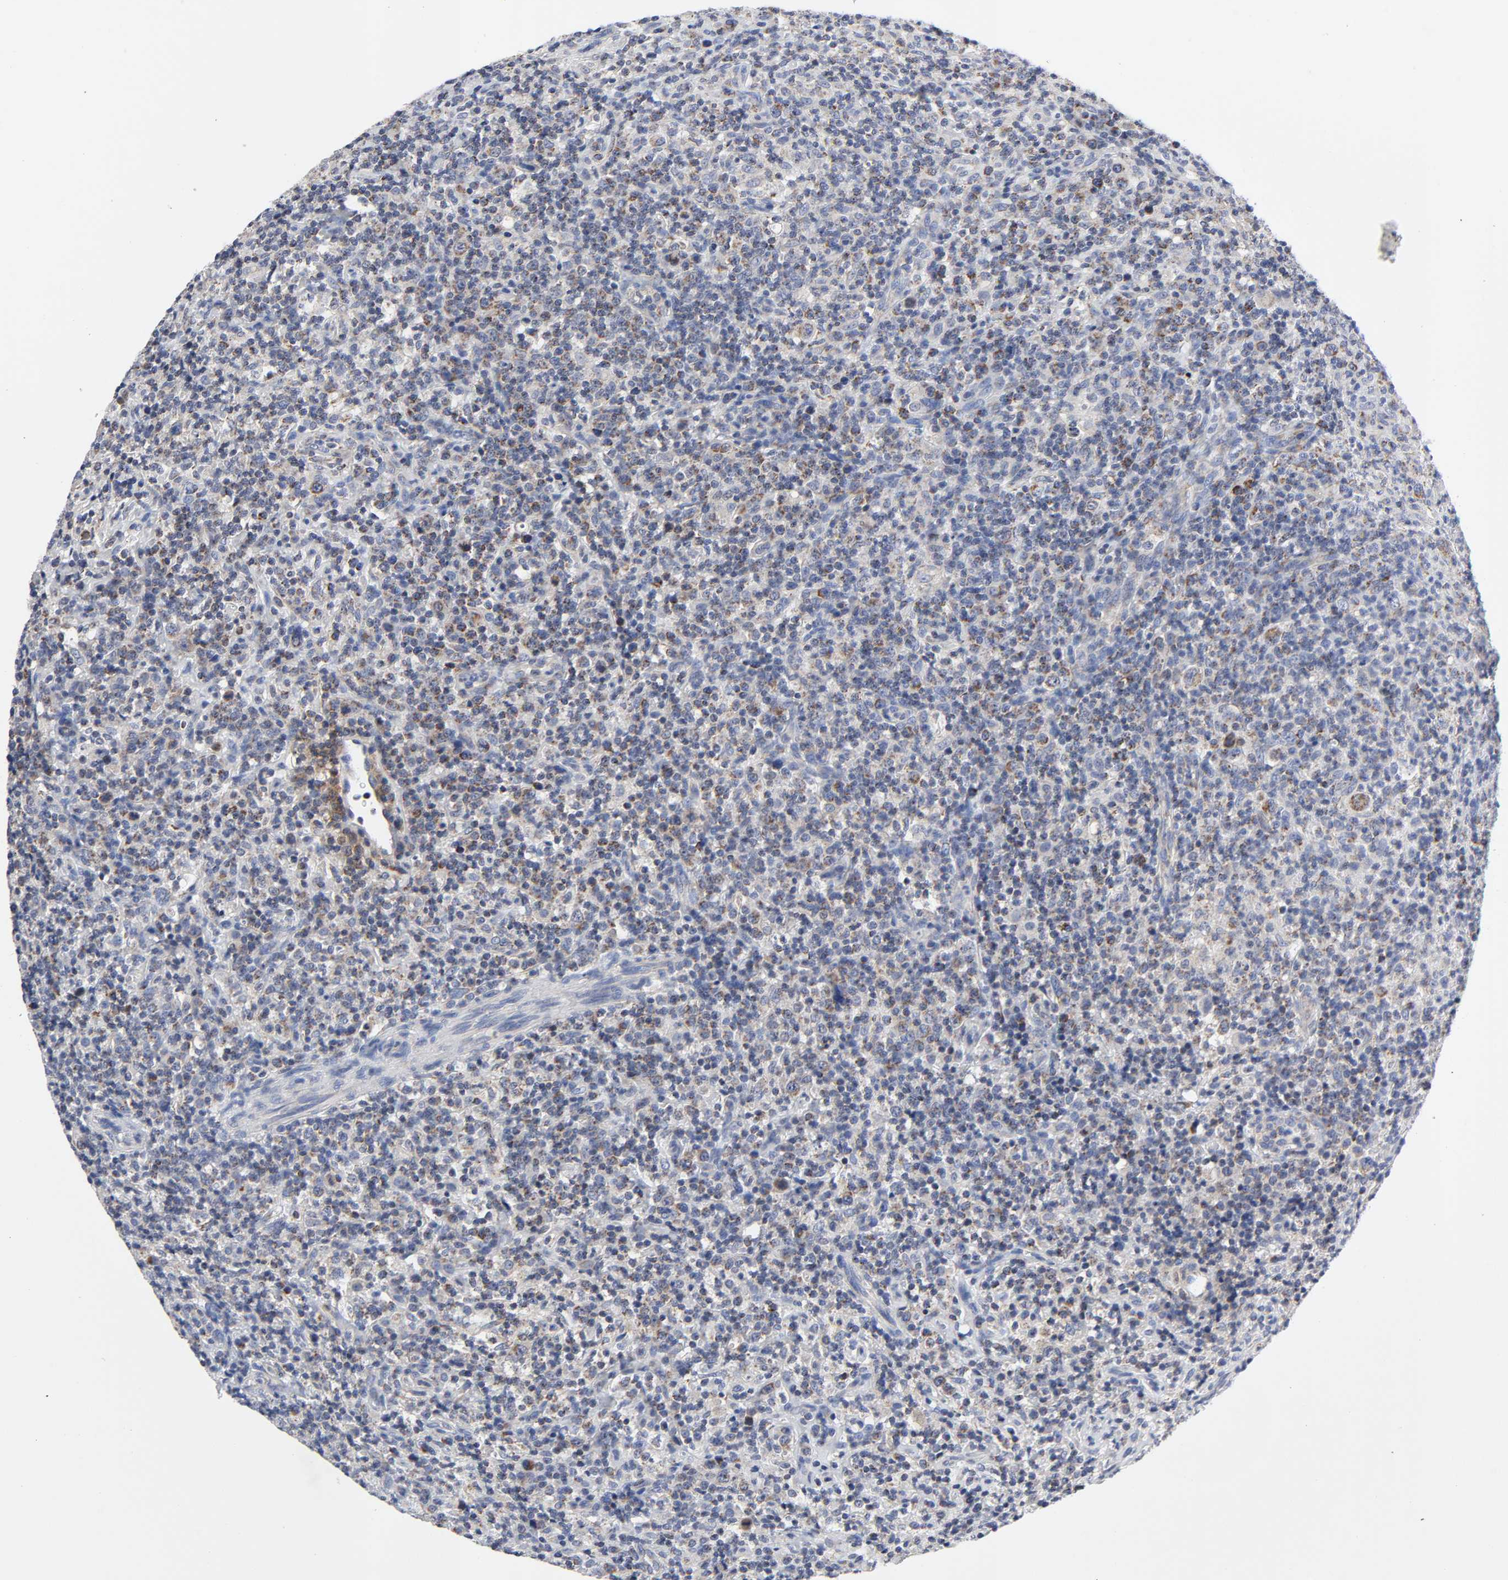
{"staining": {"intensity": "moderate", "quantity": "25%-75%", "location": "cytoplasmic/membranous"}, "tissue": "lymphoma", "cell_type": "Tumor cells", "image_type": "cancer", "snomed": [{"axis": "morphology", "description": "Hodgkin's disease, NOS"}, {"axis": "topography", "description": "Lymph node"}], "caption": "Tumor cells exhibit moderate cytoplasmic/membranous expression in approximately 25%-75% of cells in Hodgkin's disease.", "gene": "AOPEP", "patient": {"sex": "male", "age": 65}}